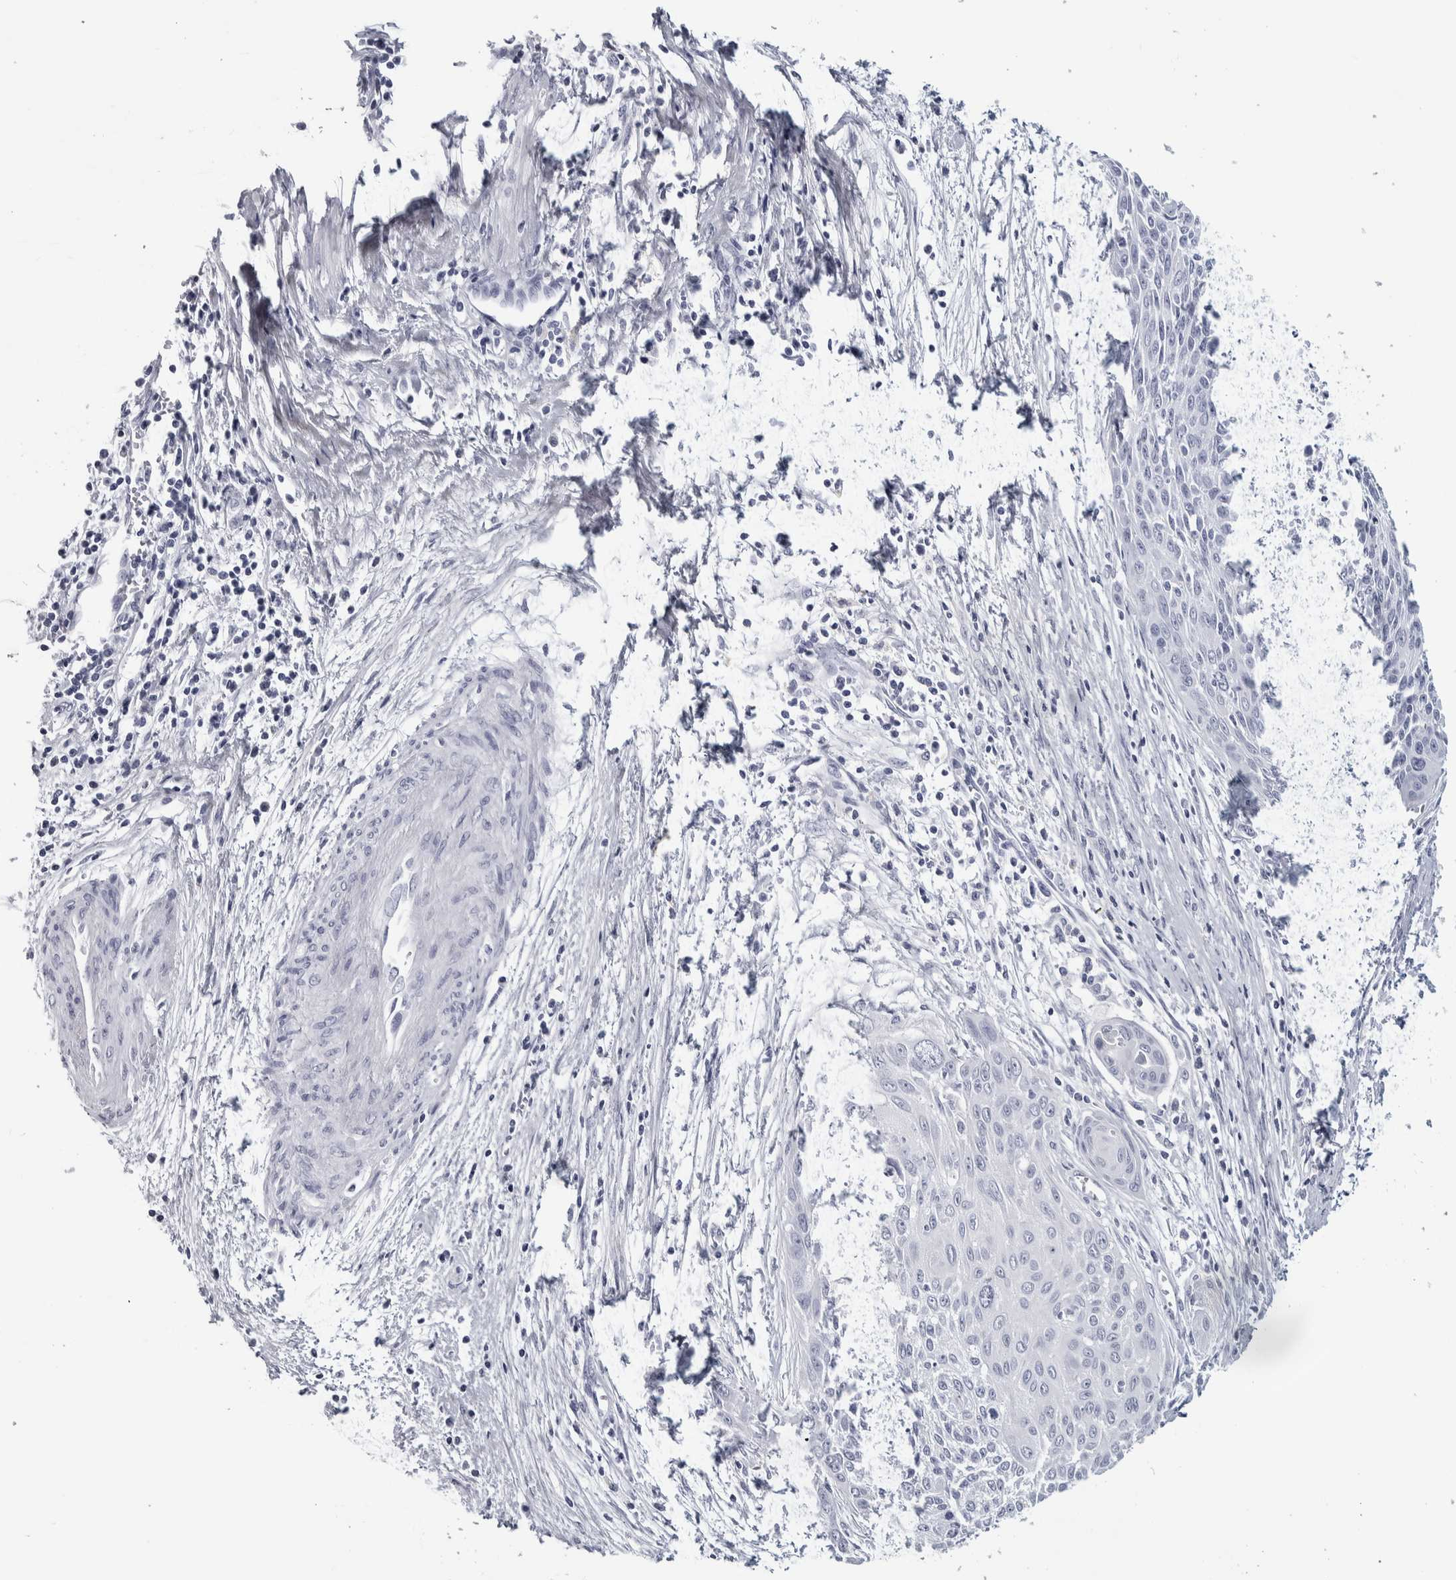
{"staining": {"intensity": "negative", "quantity": "none", "location": "none"}, "tissue": "cervical cancer", "cell_type": "Tumor cells", "image_type": "cancer", "snomed": [{"axis": "morphology", "description": "Squamous cell carcinoma, NOS"}, {"axis": "topography", "description": "Cervix"}], "caption": "The histopathology image exhibits no staining of tumor cells in cervical squamous cell carcinoma.", "gene": "NECAB1", "patient": {"sex": "female", "age": 55}}